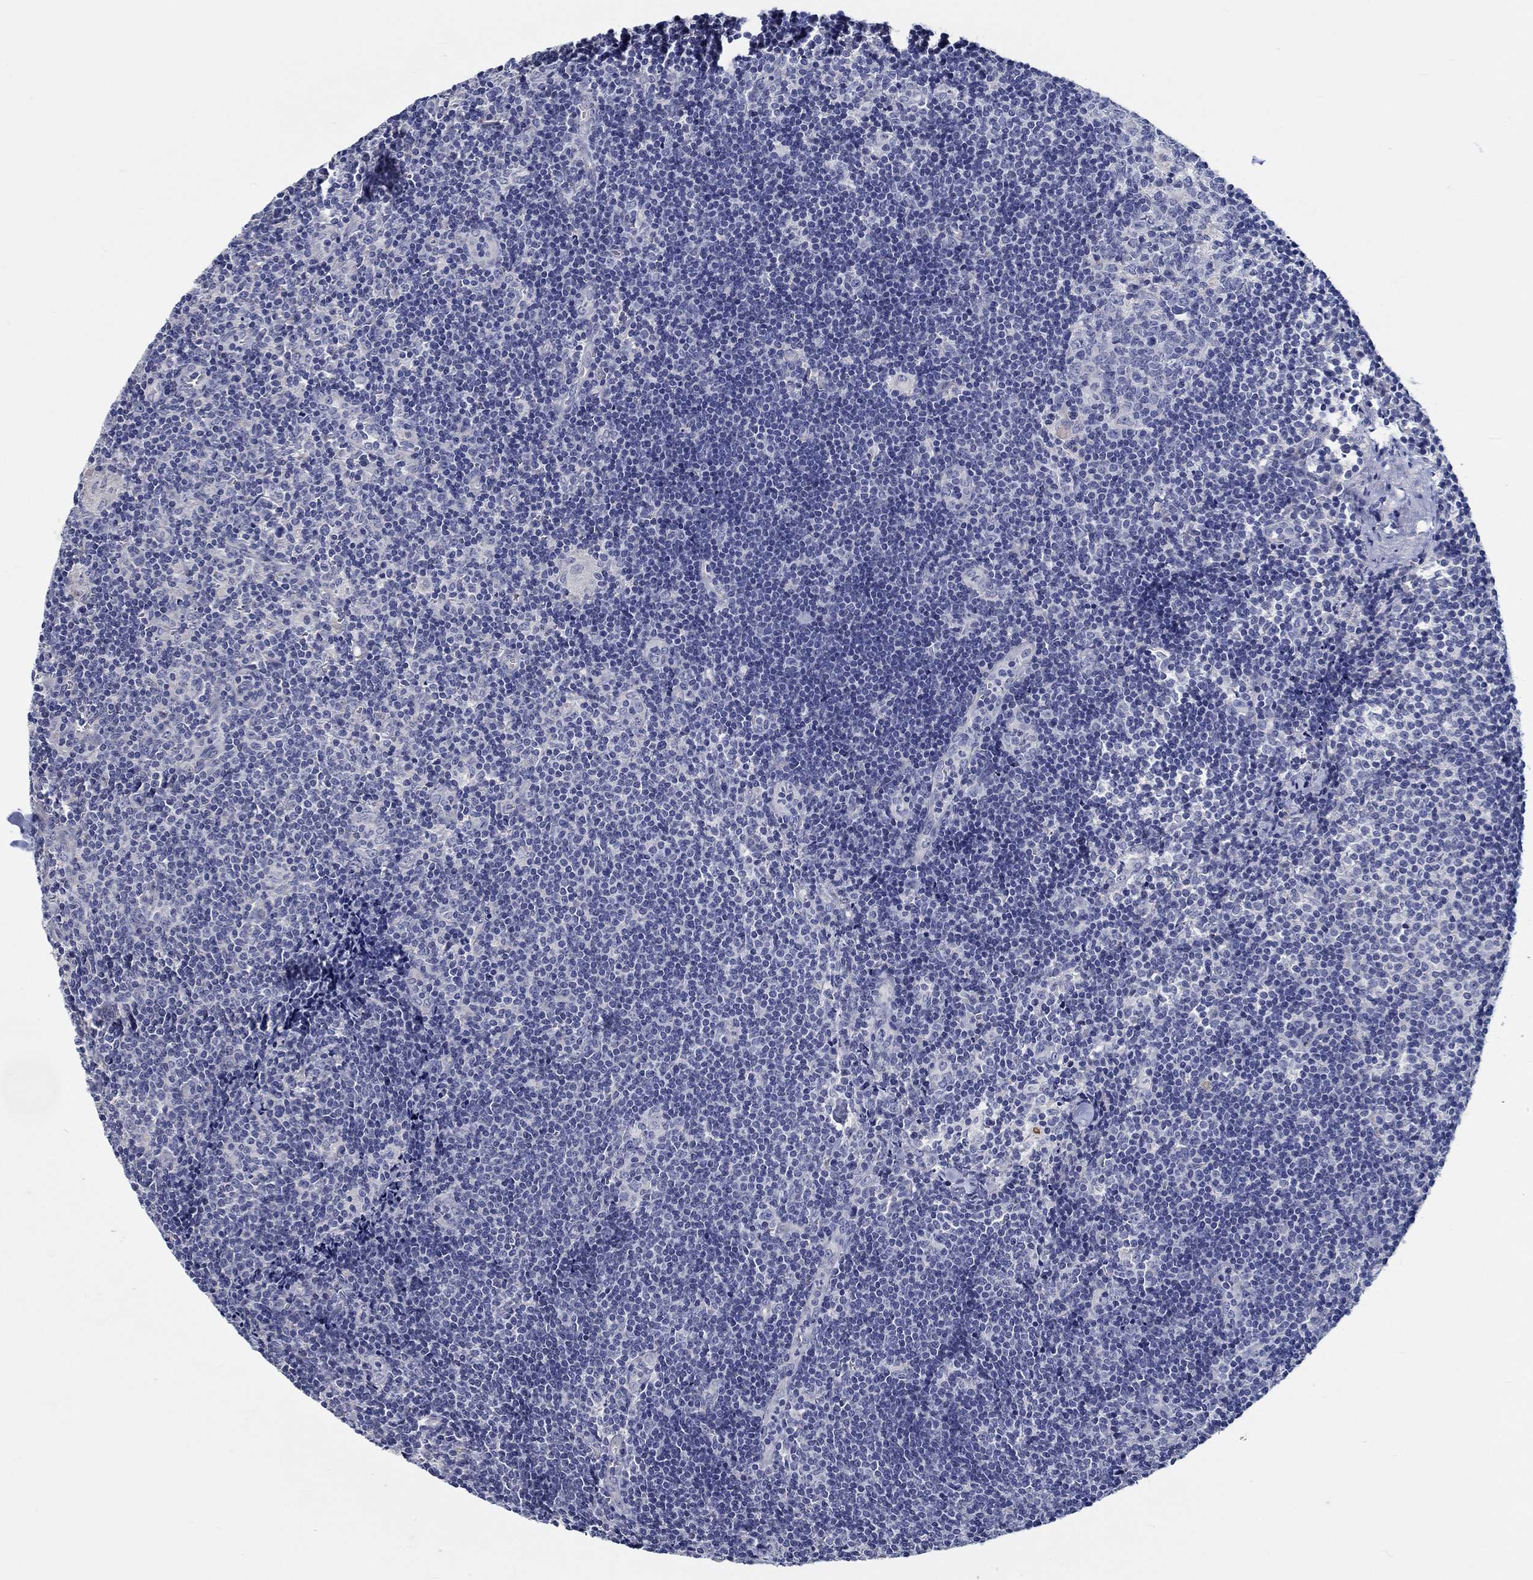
{"staining": {"intensity": "negative", "quantity": "none", "location": "none"}, "tissue": "lymph node", "cell_type": "Germinal center cells", "image_type": "normal", "snomed": [{"axis": "morphology", "description": "Normal tissue, NOS"}, {"axis": "topography", "description": "Lymph node"}], "caption": "The immunohistochemistry micrograph has no significant staining in germinal center cells of lymph node. (DAB (3,3'-diaminobenzidine) immunohistochemistry visualized using brightfield microscopy, high magnification).", "gene": "MYBPC1", "patient": {"sex": "female", "age": 52}}